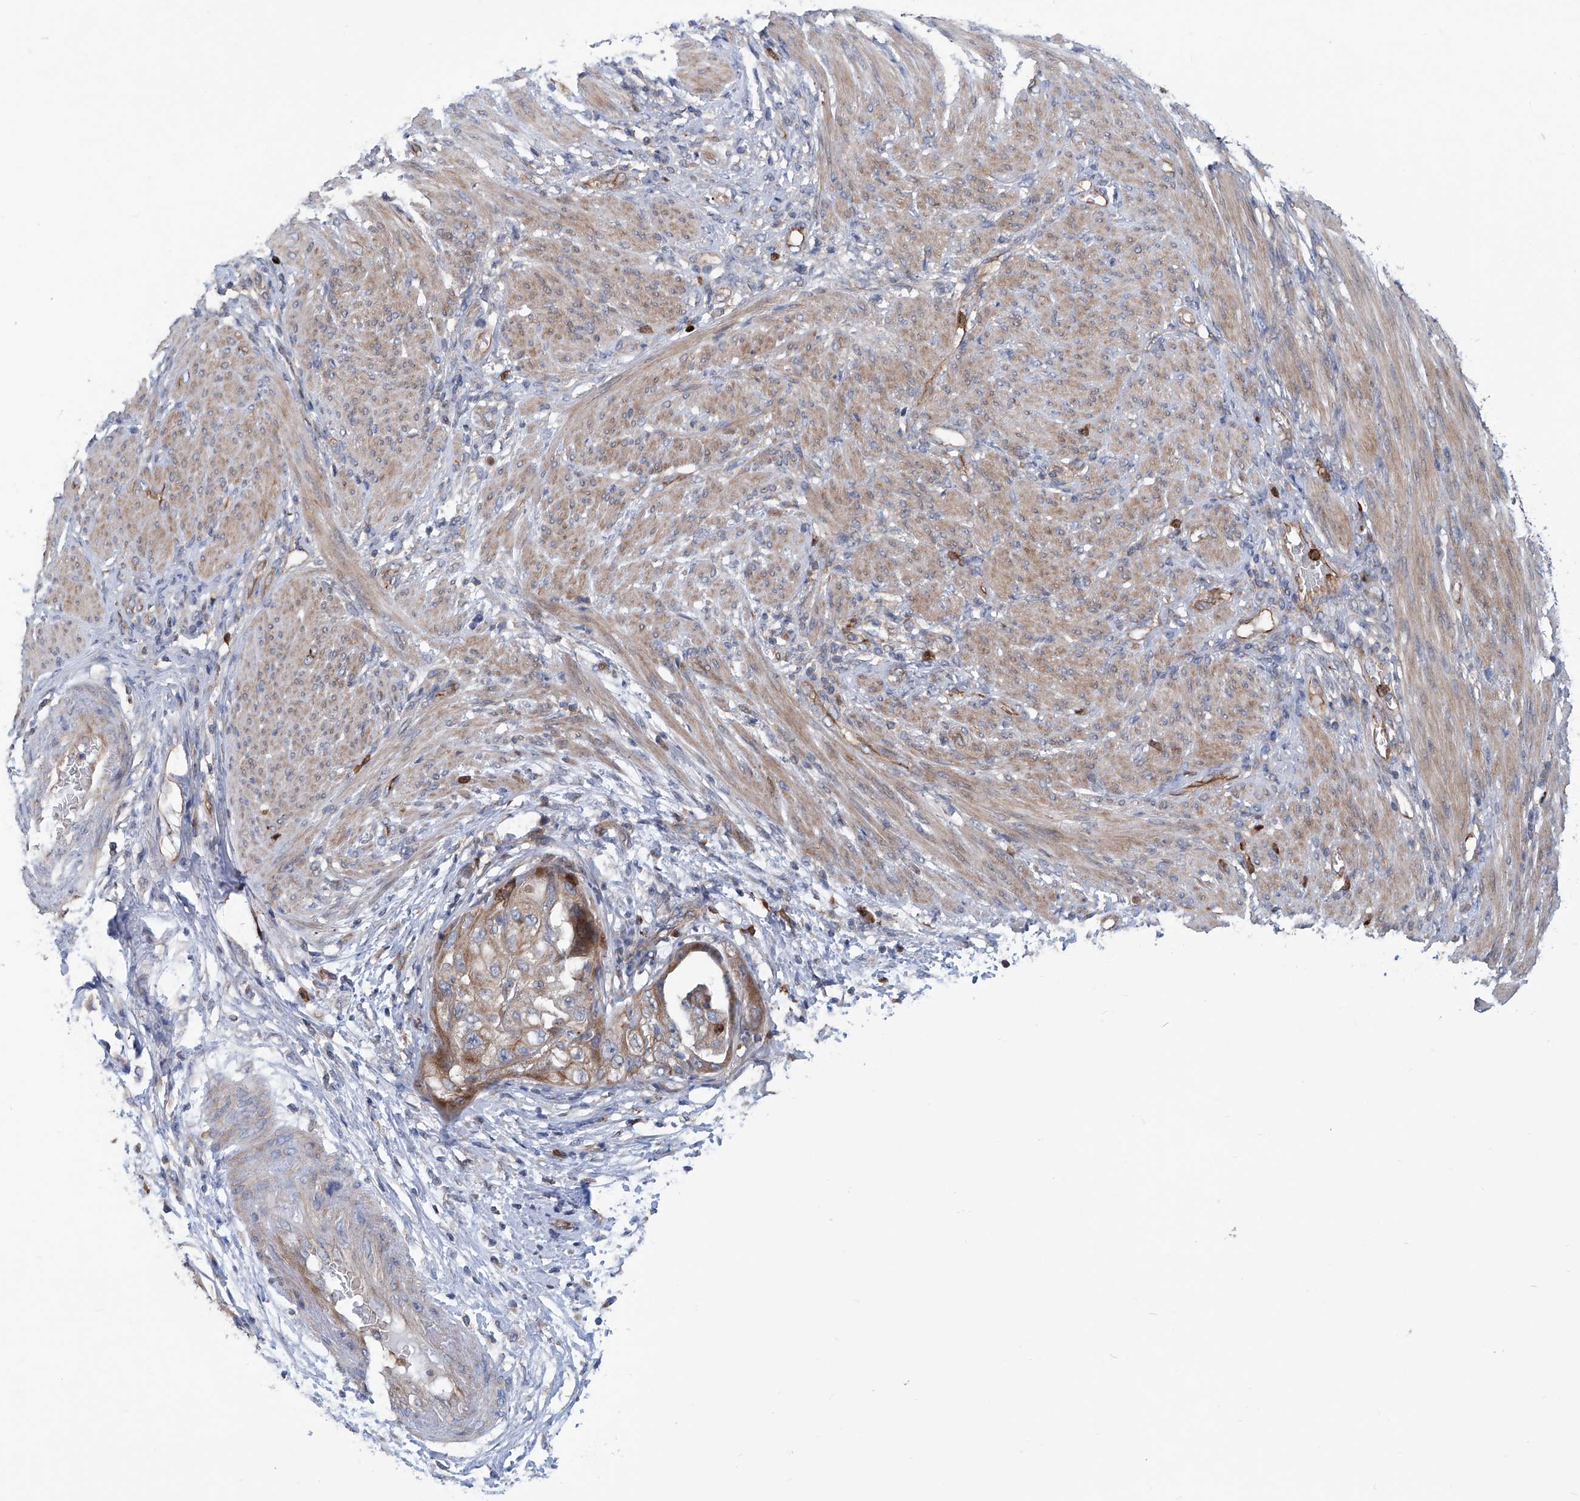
{"staining": {"intensity": "moderate", "quantity": ">75%", "location": "cytoplasmic/membranous"}, "tissue": "endometrial cancer", "cell_type": "Tumor cells", "image_type": "cancer", "snomed": [{"axis": "morphology", "description": "Adenocarcinoma, NOS"}, {"axis": "topography", "description": "Endometrium"}], "caption": "Protein expression analysis of human adenocarcinoma (endometrial) reveals moderate cytoplasmic/membranous expression in about >75% of tumor cells.", "gene": "EIF2D", "patient": {"sex": "female", "age": 85}}